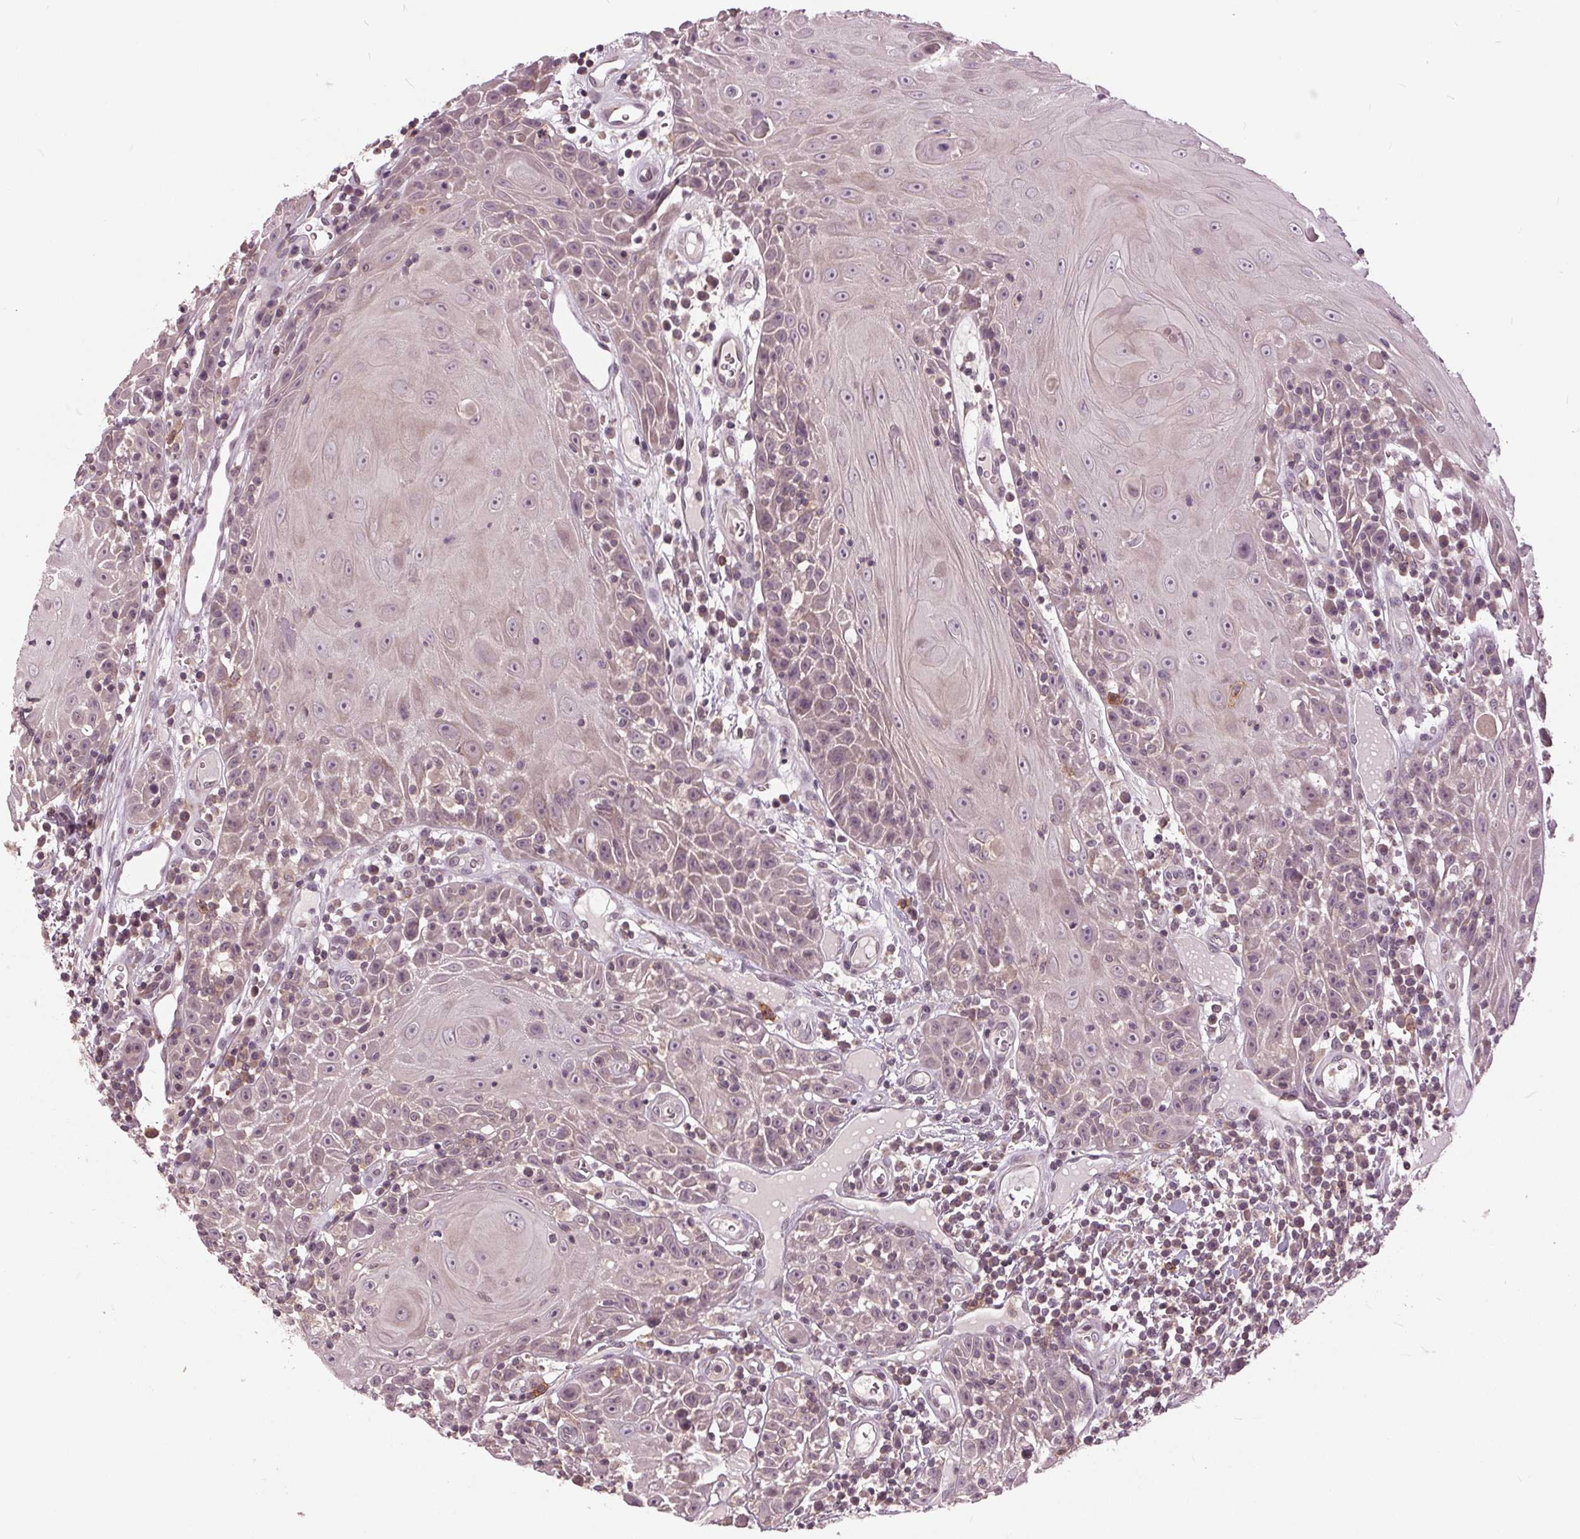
{"staining": {"intensity": "negative", "quantity": "none", "location": "none"}, "tissue": "head and neck cancer", "cell_type": "Tumor cells", "image_type": "cancer", "snomed": [{"axis": "morphology", "description": "Squamous cell carcinoma, NOS"}, {"axis": "topography", "description": "Head-Neck"}], "caption": "Immunohistochemistry histopathology image of neoplastic tissue: human head and neck squamous cell carcinoma stained with DAB (3,3'-diaminobenzidine) exhibits no significant protein expression in tumor cells.", "gene": "SIGLEC6", "patient": {"sex": "male", "age": 52}}